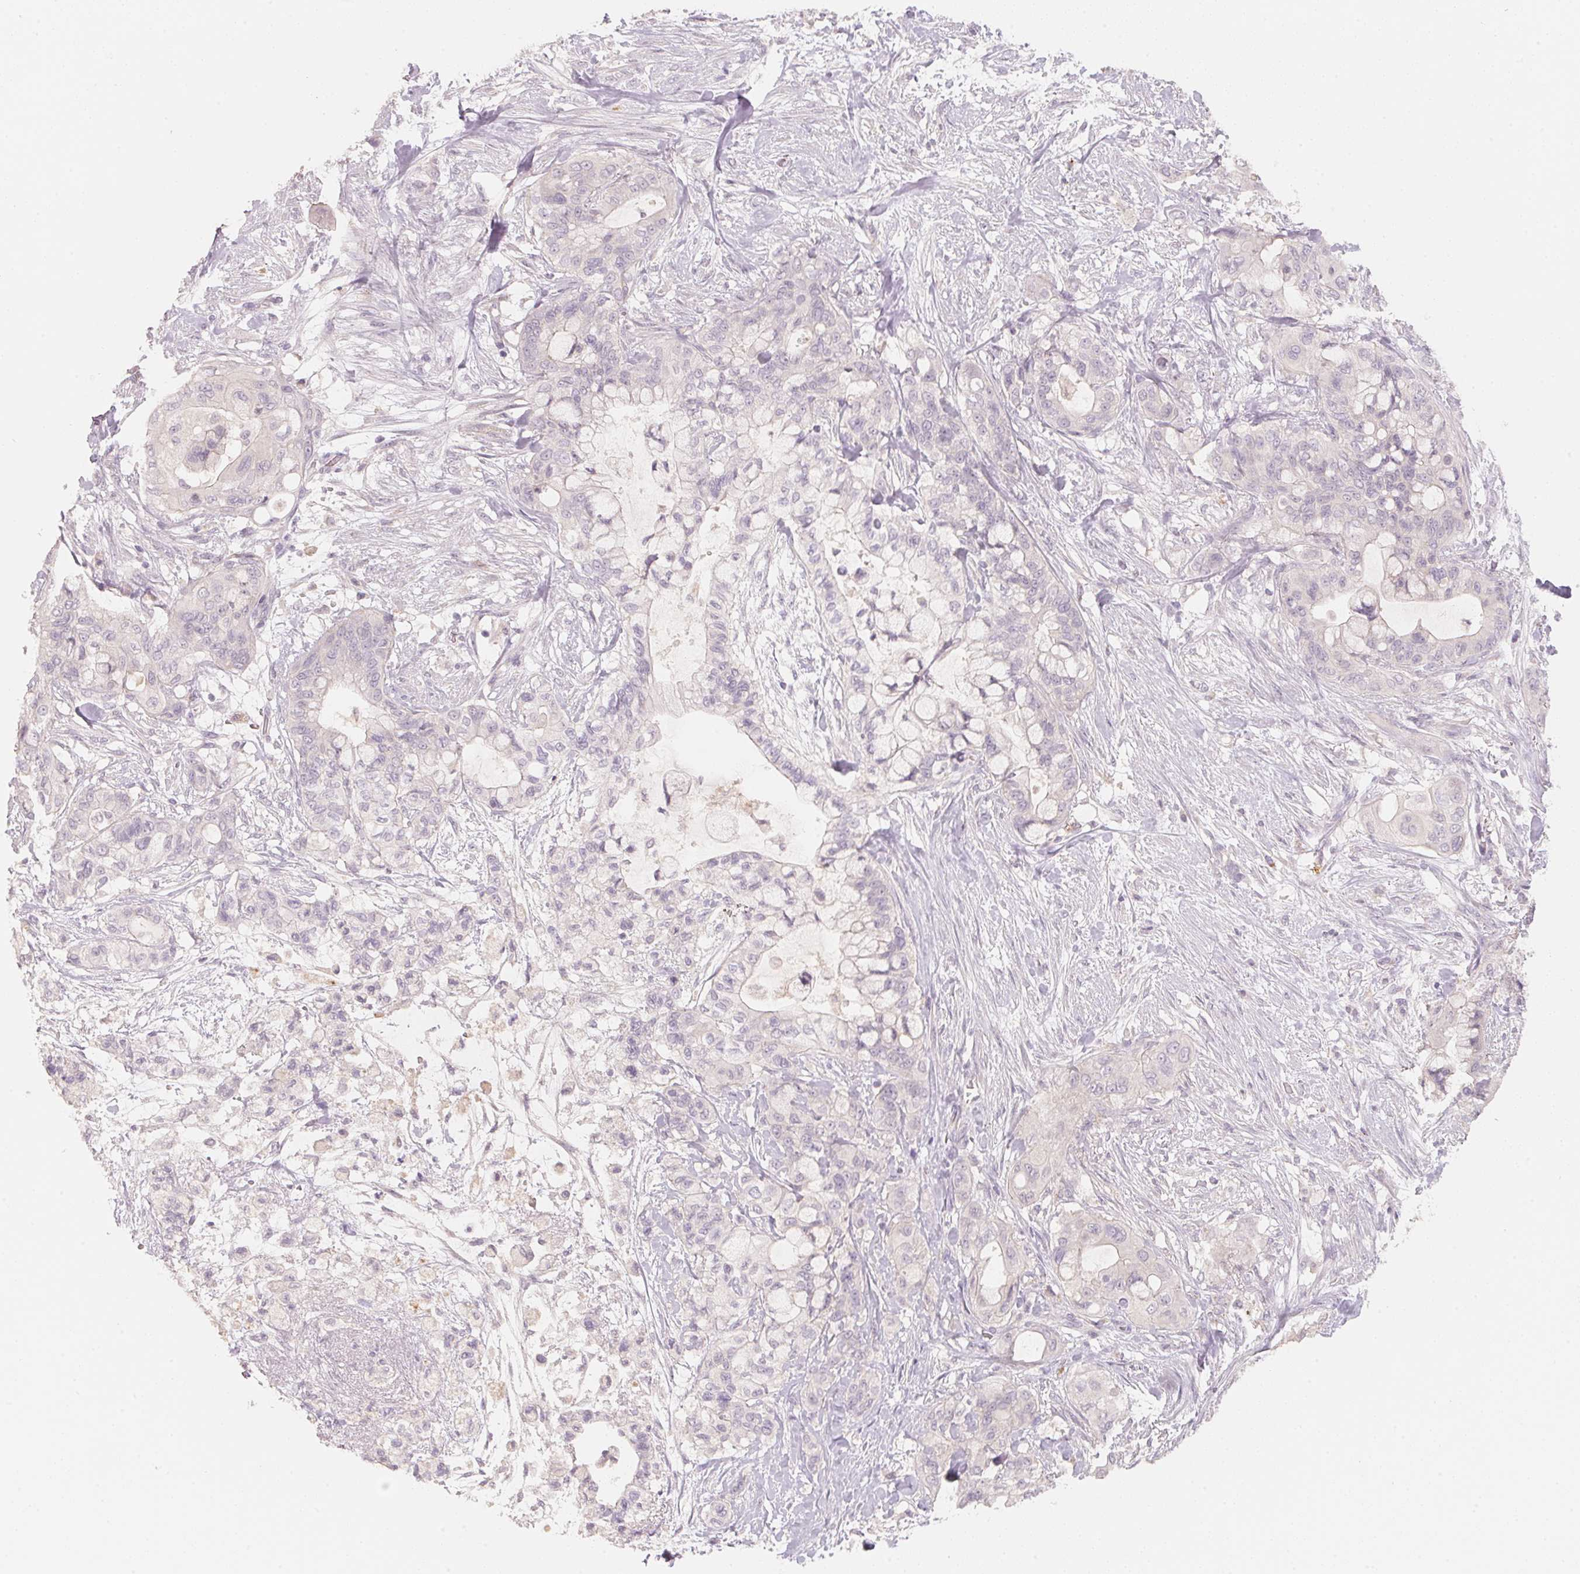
{"staining": {"intensity": "negative", "quantity": "none", "location": "none"}, "tissue": "pancreatic cancer", "cell_type": "Tumor cells", "image_type": "cancer", "snomed": [{"axis": "morphology", "description": "Adenocarcinoma, NOS"}, {"axis": "topography", "description": "Pancreas"}], "caption": "Tumor cells are negative for protein expression in human pancreatic adenocarcinoma.", "gene": "TREH", "patient": {"sex": "male", "age": 71}}